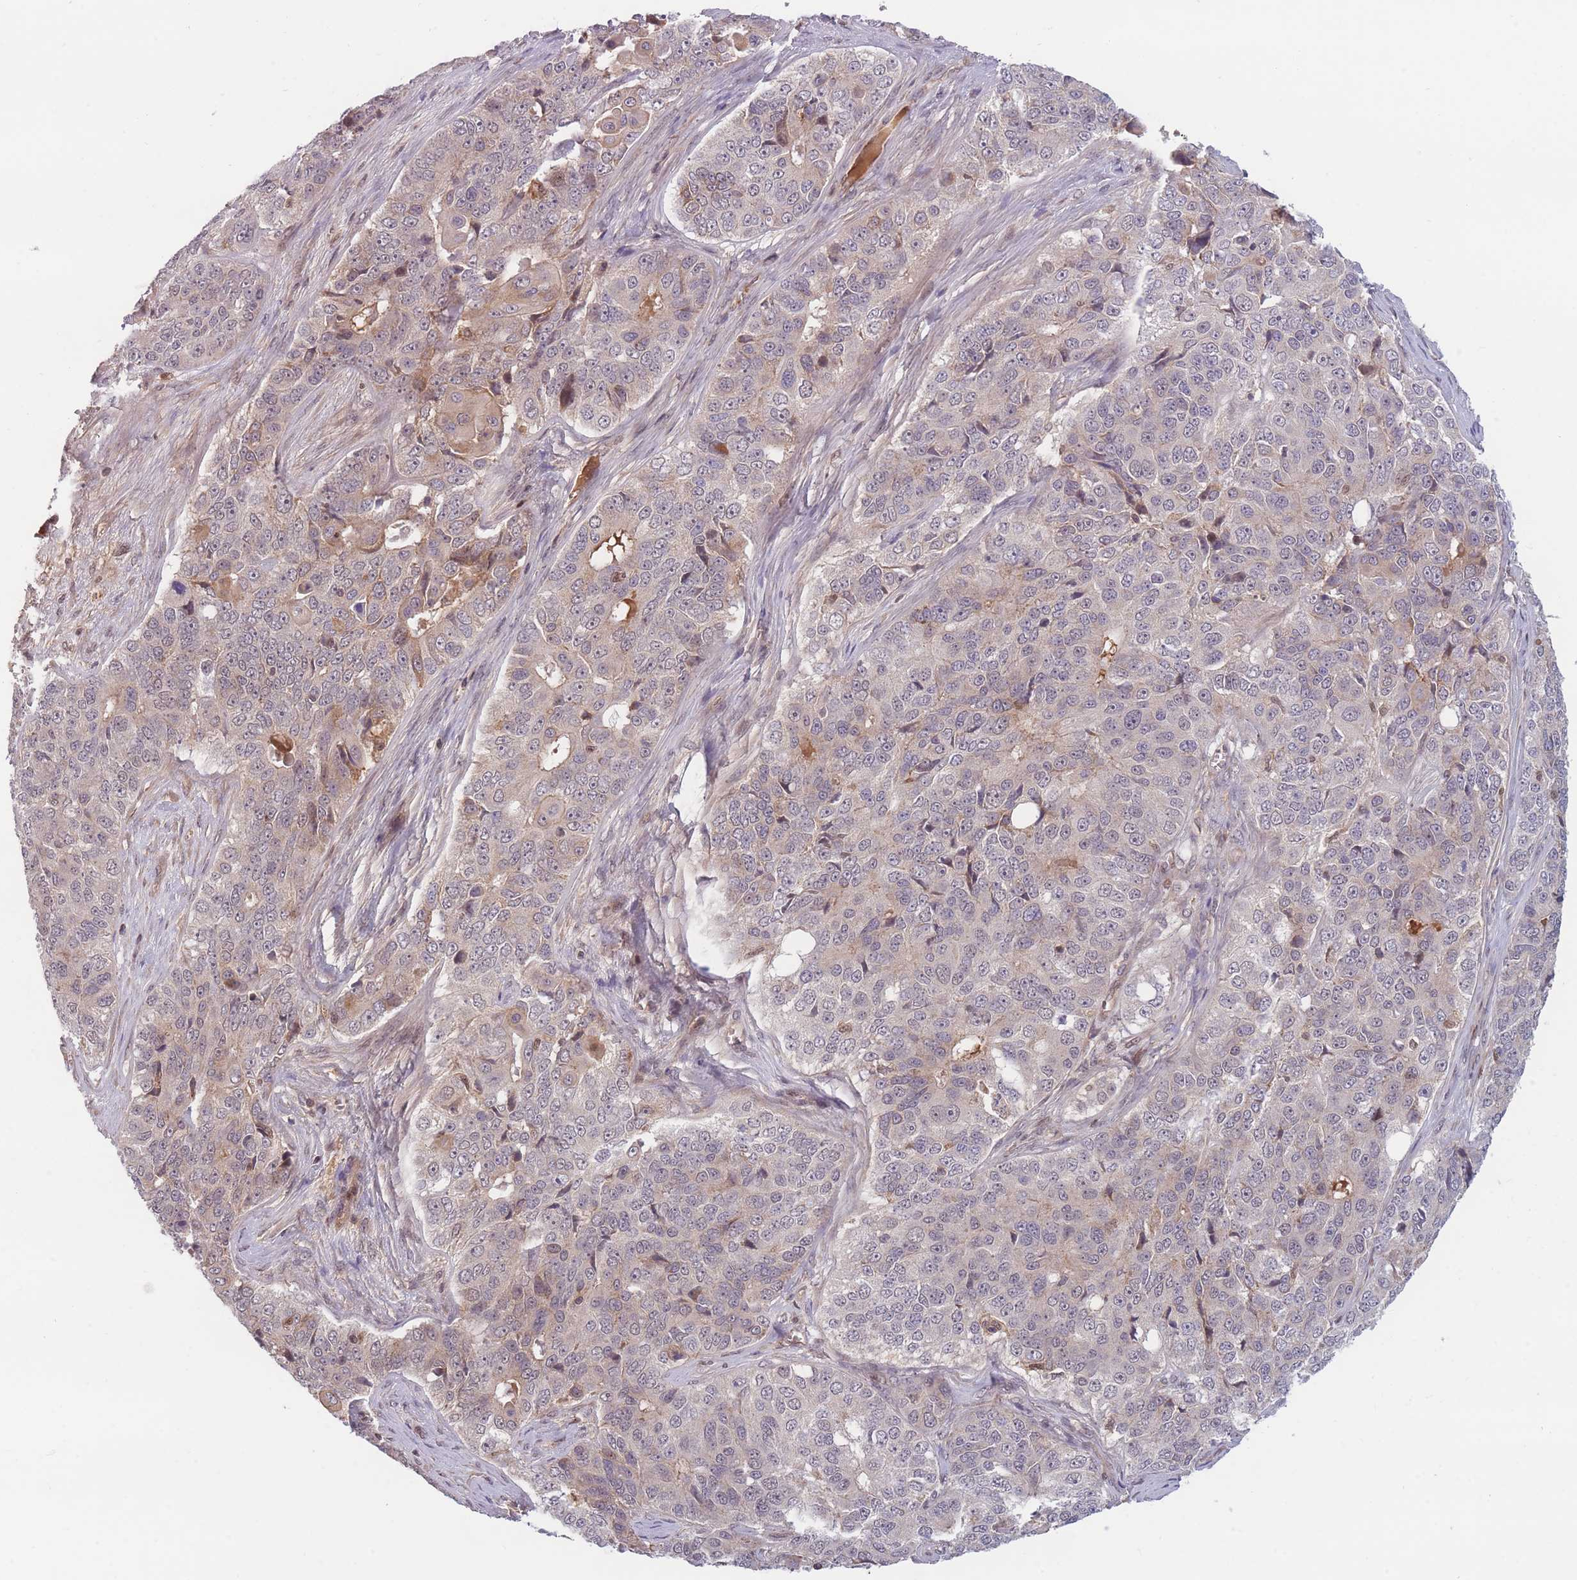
{"staining": {"intensity": "weak", "quantity": "25%-75%", "location": "cytoplasmic/membranous,nuclear"}, "tissue": "ovarian cancer", "cell_type": "Tumor cells", "image_type": "cancer", "snomed": [{"axis": "morphology", "description": "Carcinoma, endometroid"}, {"axis": "topography", "description": "Ovary"}], "caption": "Immunohistochemical staining of human ovarian endometroid carcinoma exhibits weak cytoplasmic/membranous and nuclear protein staining in approximately 25%-75% of tumor cells.", "gene": "FAM153A", "patient": {"sex": "female", "age": 51}}